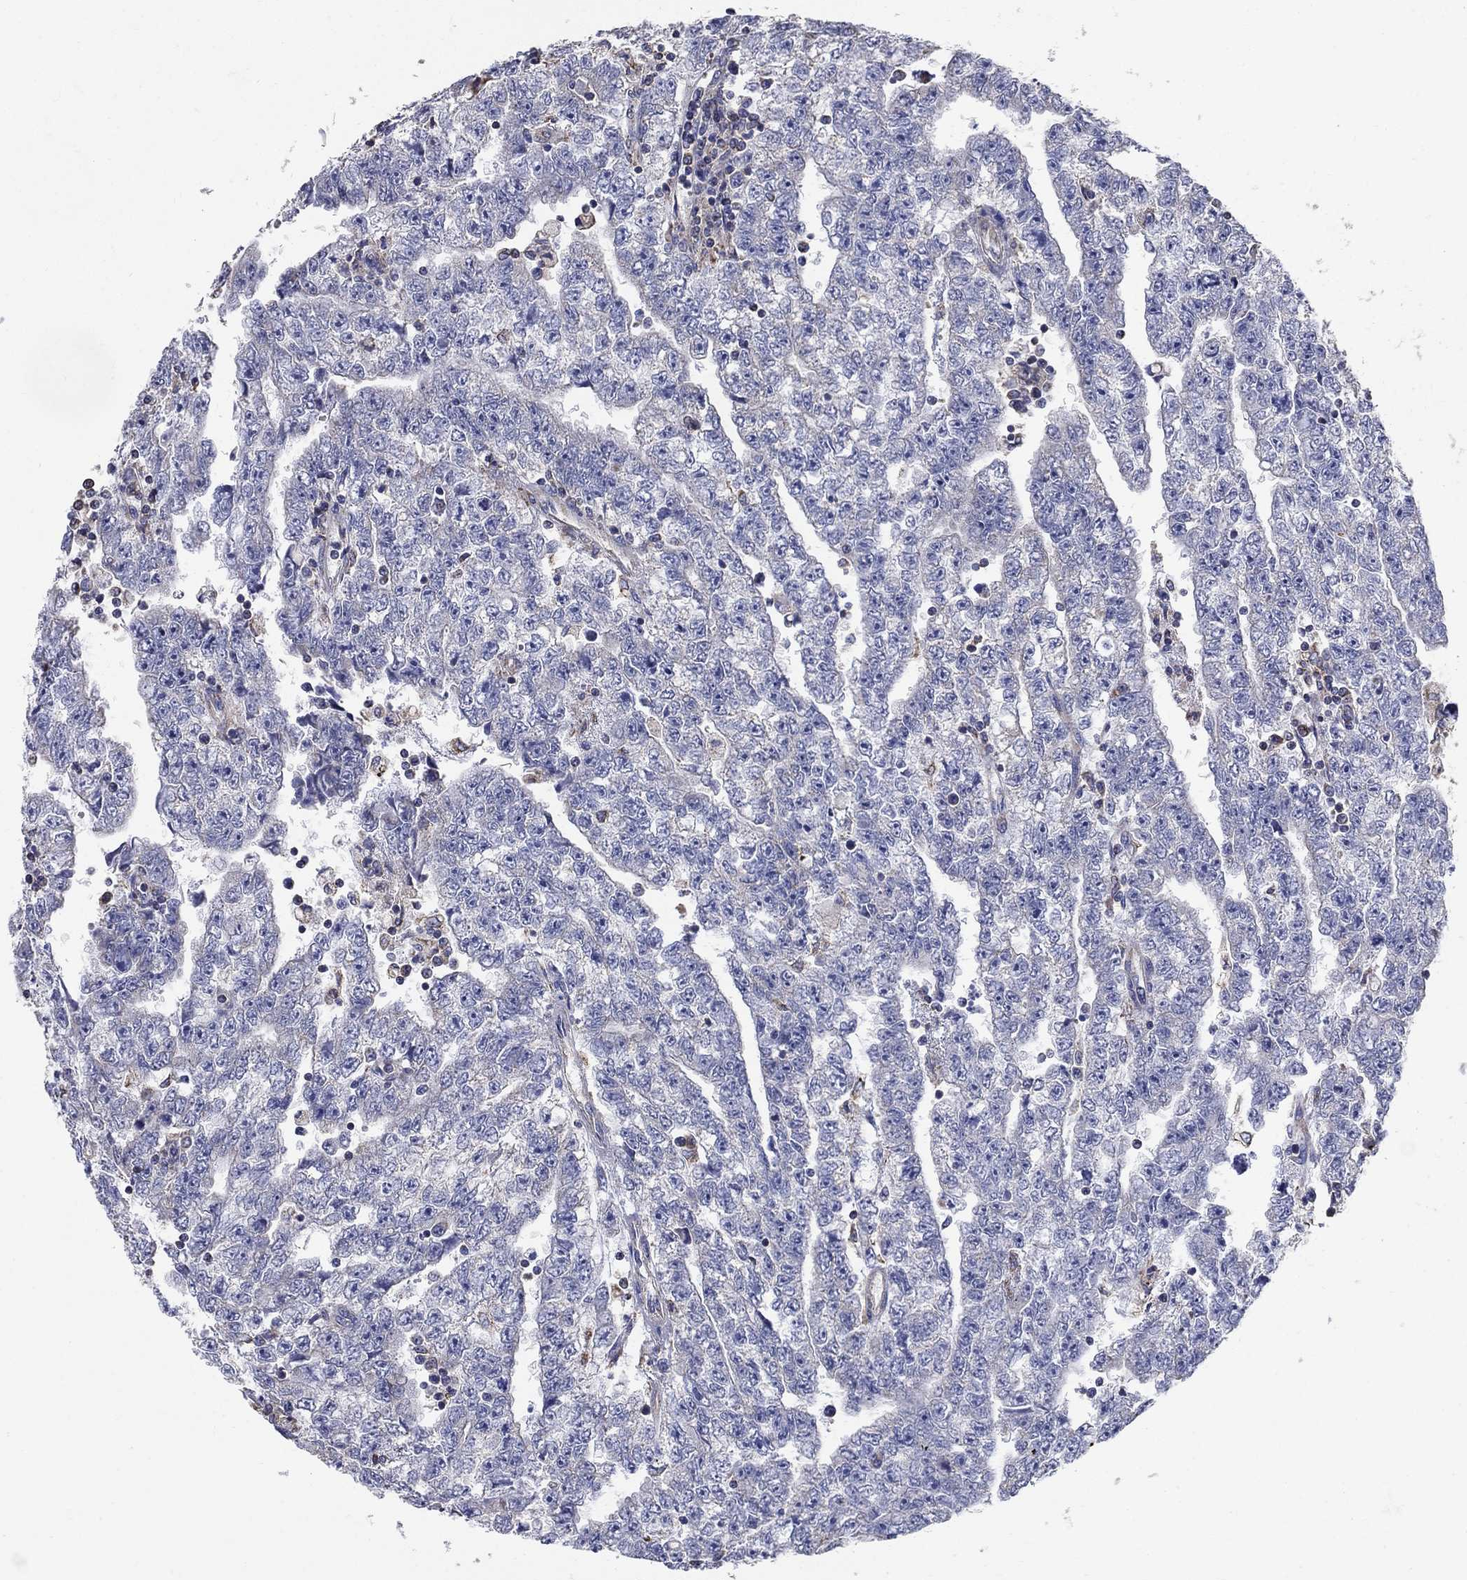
{"staining": {"intensity": "negative", "quantity": "none", "location": "none"}, "tissue": "testis cancer", "cell_type": "Tumor cells", "image_type": "cancer", "snomed": [{"axis": "morphology", "description": "Carcinoma, Embryonal, NOS"}, {"axis": "topography", "description": "Testis"}], "caption": "Immunohistochemistry (IHC) histopathology image of neoplastic tissue: testis cancer (embryonal carcinoma) stained with DAB shows no significant protein staining in tumor cells.", "gene": "NME5", "patient": {"sex": "male", "age": 25}}